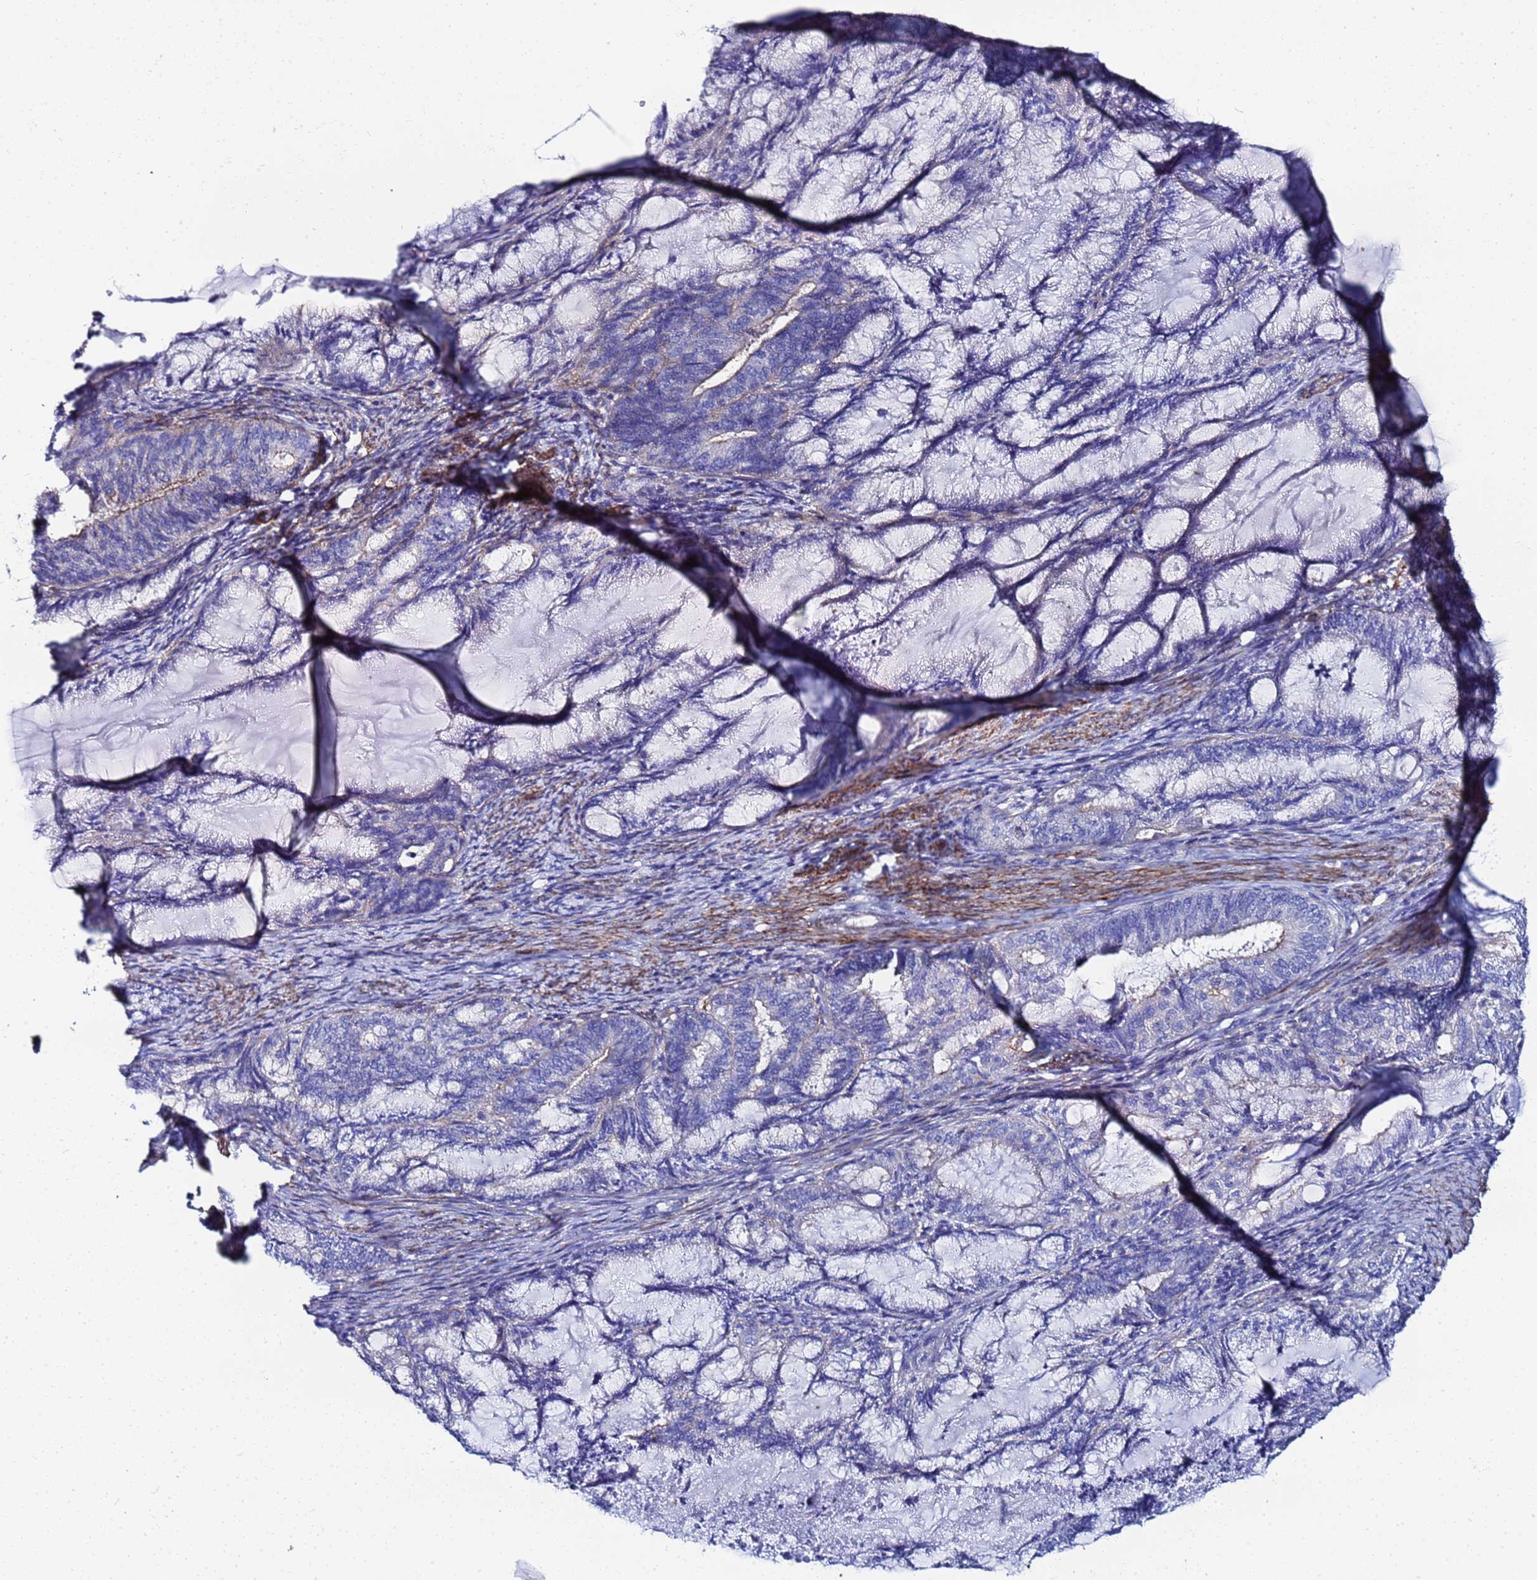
{"staining": {"intensity": "negative", "quantity": "none", "location": "none"}, "tissue": "endometrial cancer", "cell_type": "Tumor cells", "image_type": "cancer", "snomed": [{"axis": "morphology", "description": "Adenocarcinoma, NOS"}, {"axis": "topography", "description": "Endometrium"}], "caption": "Immunohistochemistry (IHC) image of neoplastic tissue: human adenocarcinoma (endometrial) stained with DAB shows no significant protein staining in tumor cells. (DAB (3,3'-diaminobenzidine) IHC with hematoxylin counter stain).", "gene": "RAB39B", "patient": {"sex": "female", "age": 86}}